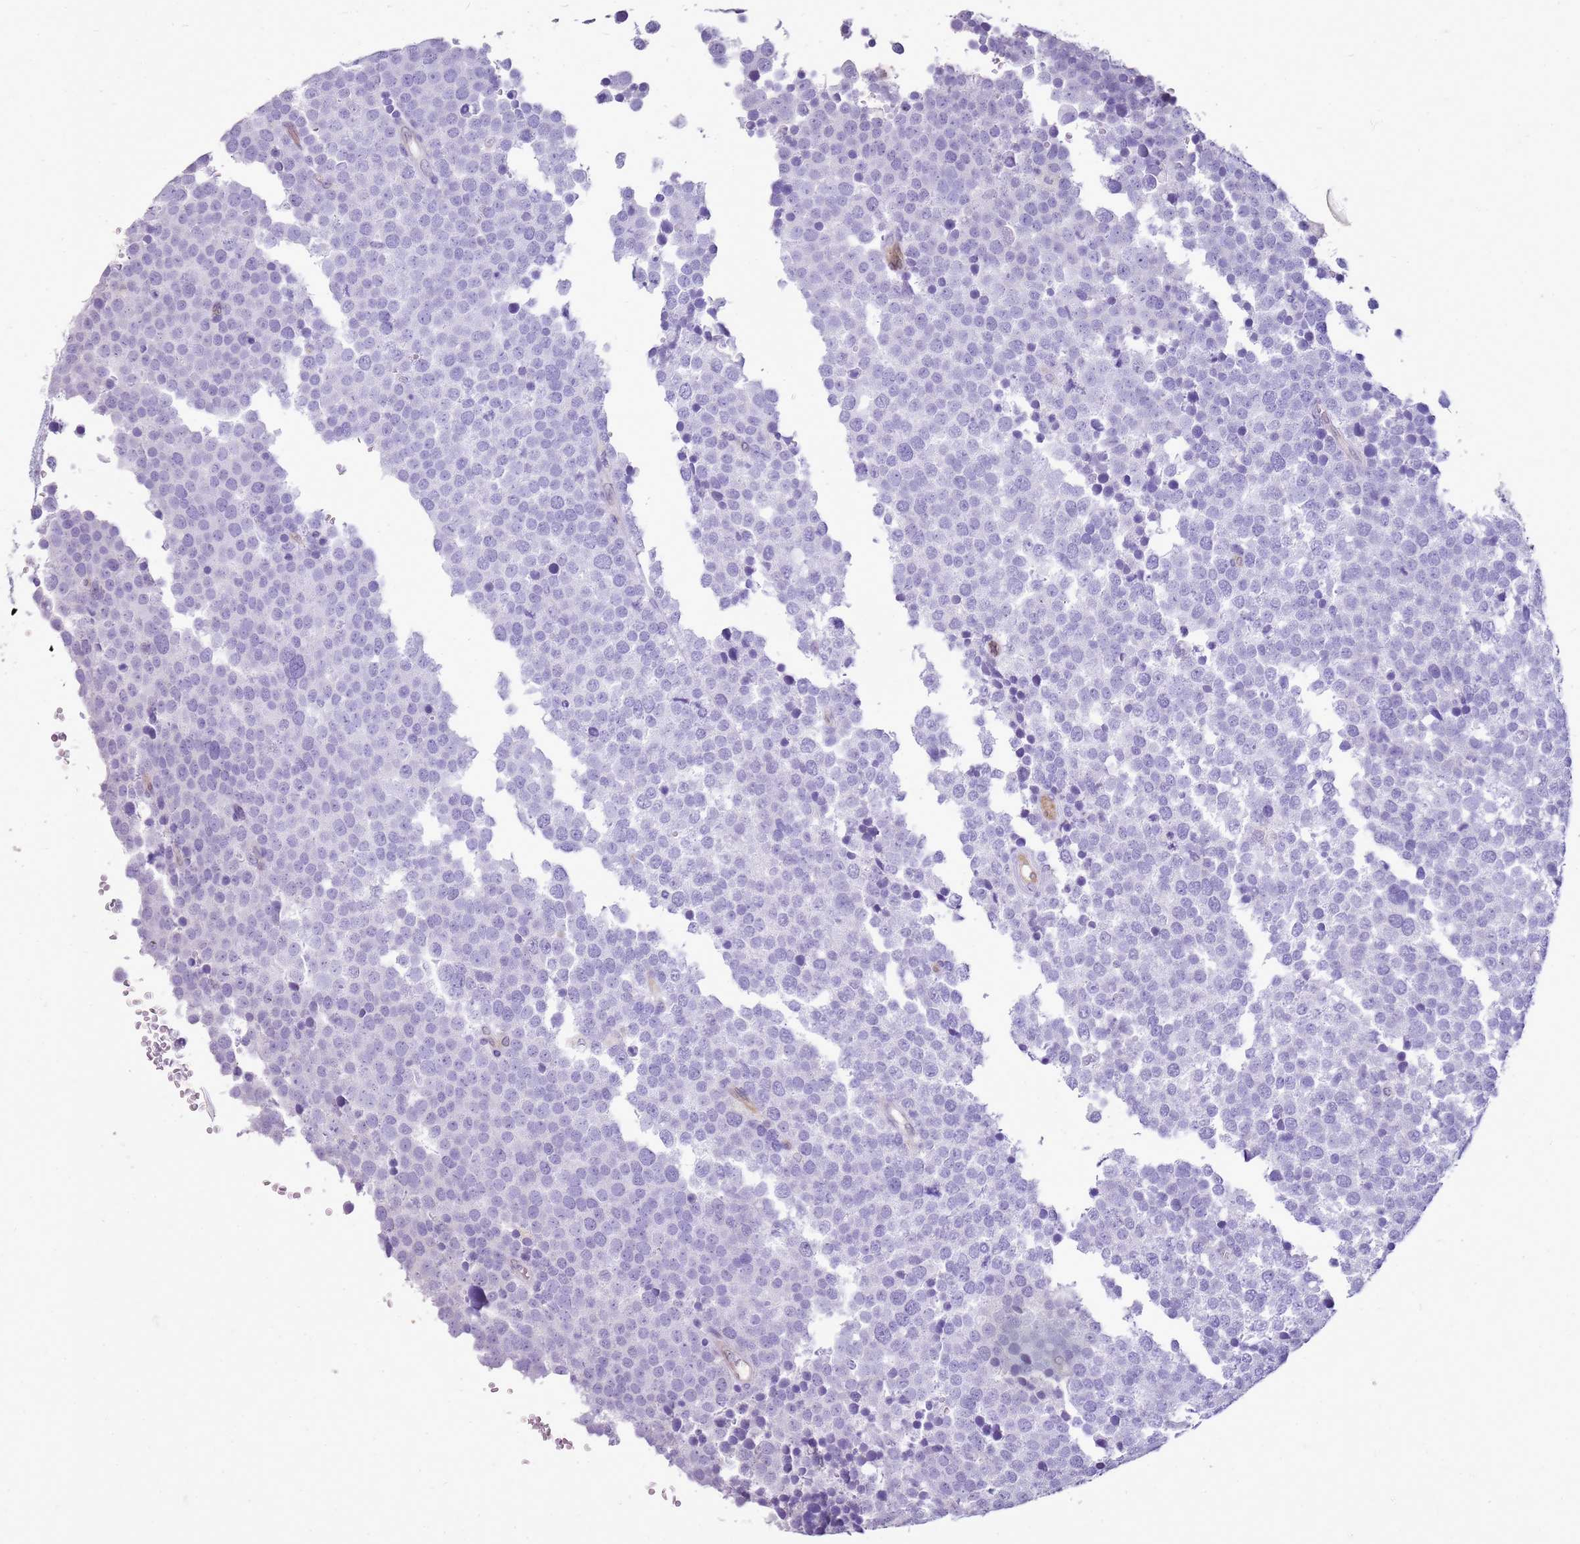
{"staining": {"intensity": "negative", "quantity": "none", "location": "none"}, "tissue": "testis cancer", "cell_type": "Tumor cells", "image_type": "cancer", "snomed": [{"axis": "morphology", "description": "Seminoma, NOS"}, {"axis": "topography", "description": "Testis"}], "caption": "Tumor cells are negative for brown protein staining in testis cancer (seminoma).", "gene": "SULT1E1", "patient": {"sex": "male", "age": 71}}